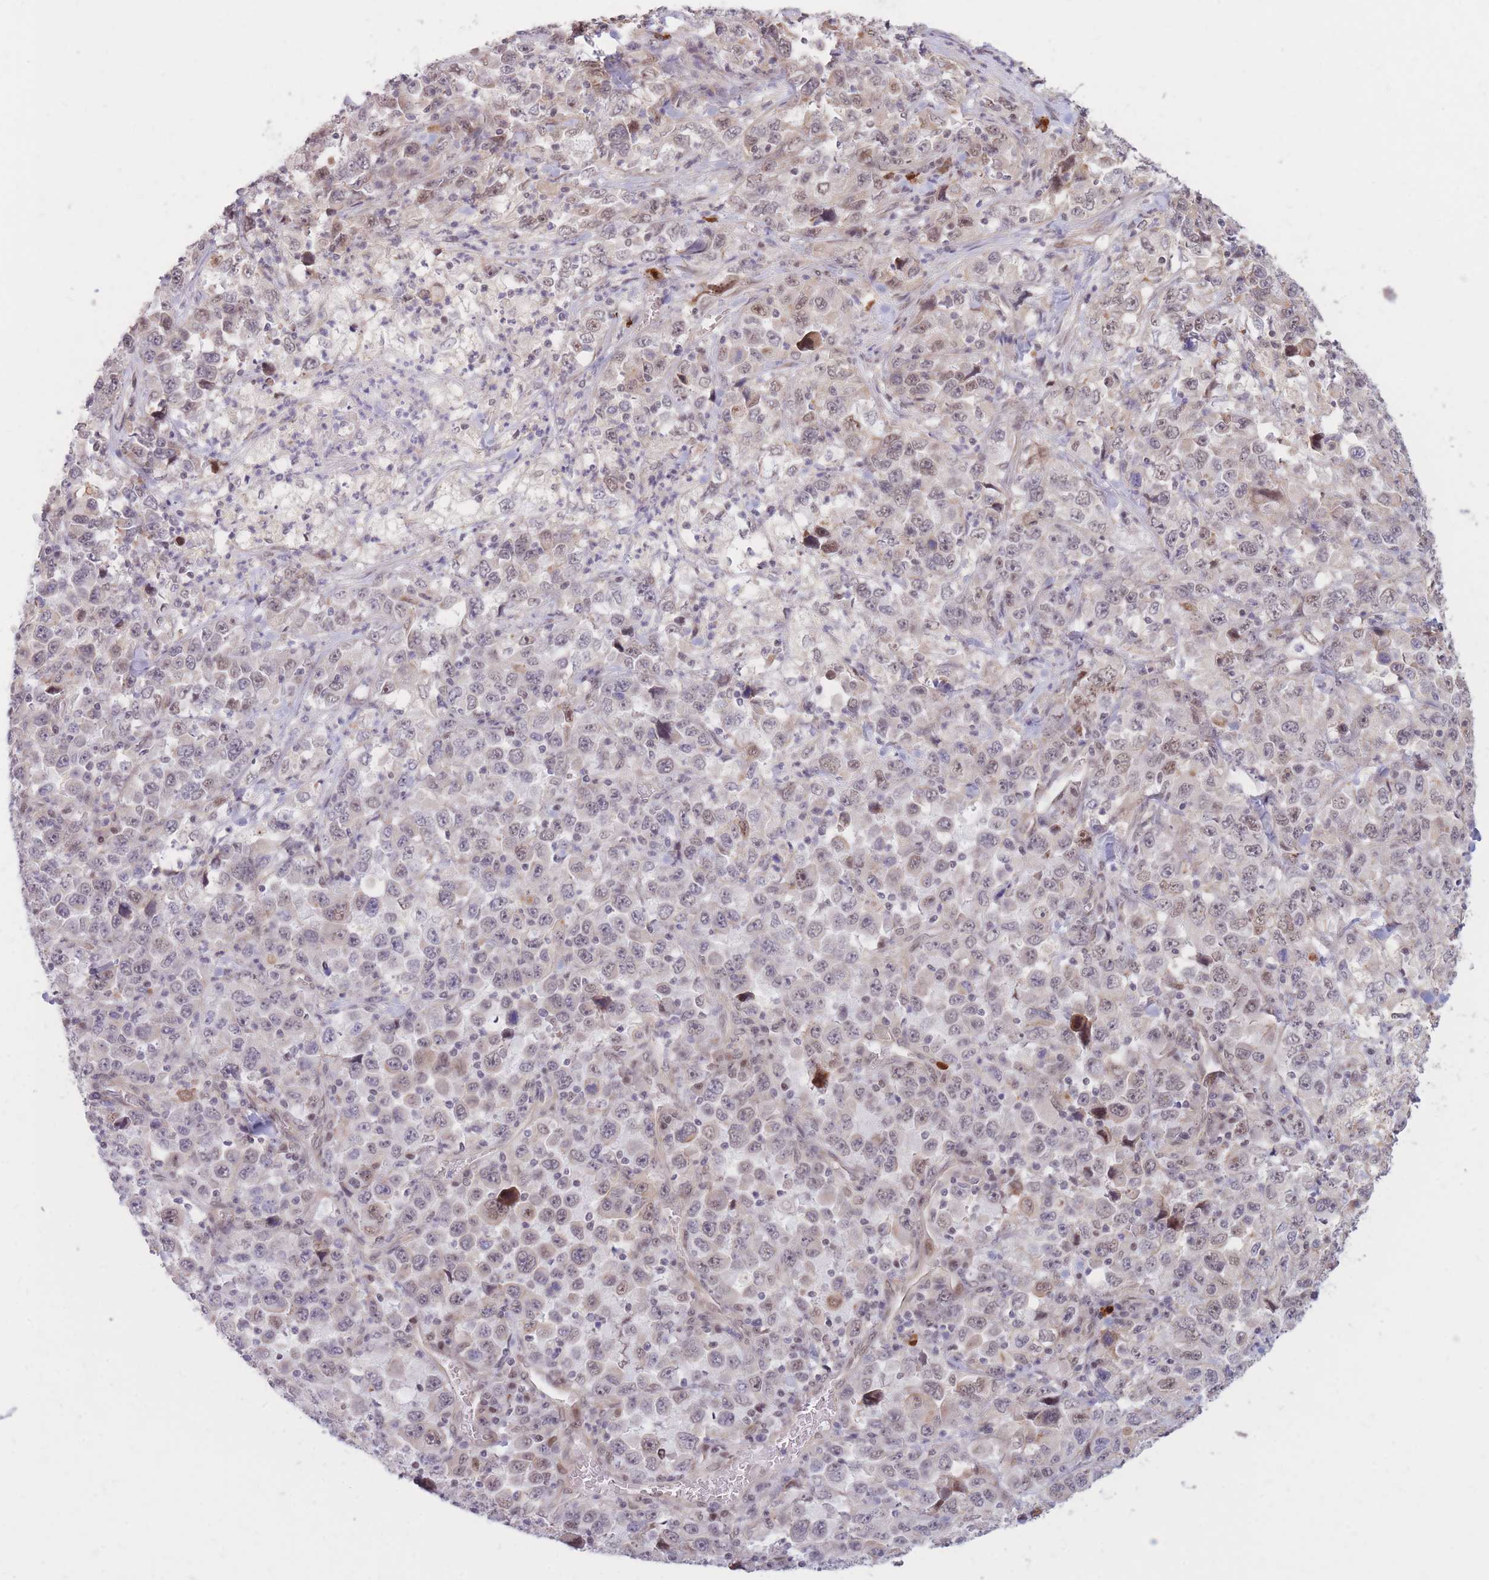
{"staining": {"intensity": "weak", "quantity": "25%-75%", "location": "nuclear"}, "tissue": "stomach cancer", "cell_type": "Tumor cells", "image_type": "cancer", "snomed": [{"axis": "morphology", "description": "Normal tissue, NOS"}, {"axis": "morphology", "description": "Adenocarcinoma, NOS"}, {"axis": "topography", "description": "Stomach, upper"}, {"axis": "topography", "description": "Stomach"}], "caption": "Immunohistochemical staining of human stomach adenocarcinoma demonstrates low levels of weak nuclear expression in approximately 25%-75% of tumor cells. The staining was performed using DAB (3,3'-diaminobenzidine) to visualize the protein expression in brown, while the nuclei were stained in blue with hematoxylin (Magnification: 20x).", "gene": "ERICH6B", "patient": {"sex": "male", "age": 59}}